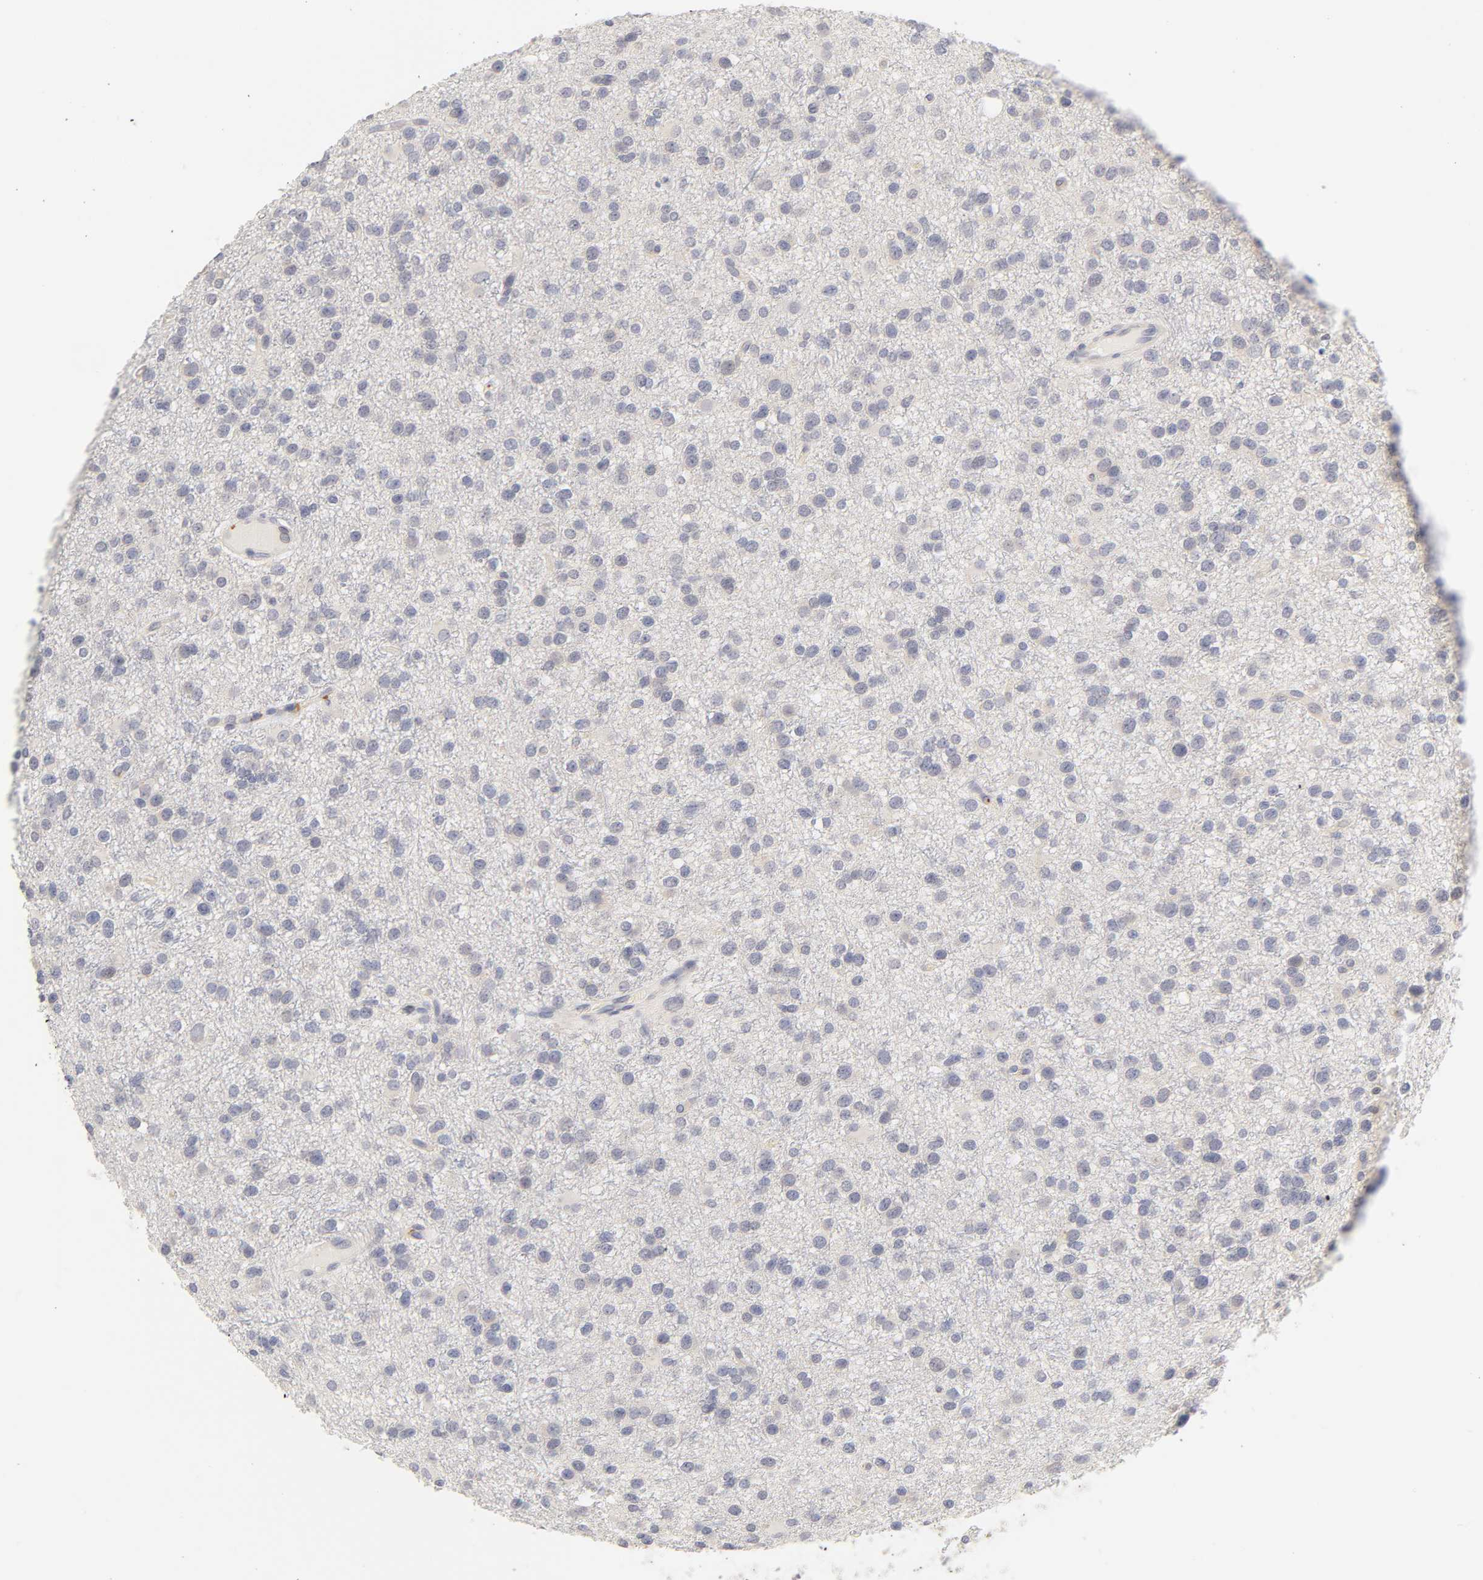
{"staining": {"intensity": "negative", "quantity": "none", "location": "none"}, "tissue": "glioma", "cell_type": "Tumor cells", "image_type": "cancer", "snomed": [{"axis": "morphology", "description": "Glioma, malignant, Low grade"}, {"axis": "topography", "description": "Brain"}], "caption": "IHC histopathology image of human malignant glioma (low-grade) stained for a protein (brown), which exhibits no staining in tumor cells.", "gene": "CYP4B1", "patient": {"sex": "male", "age": 42}}